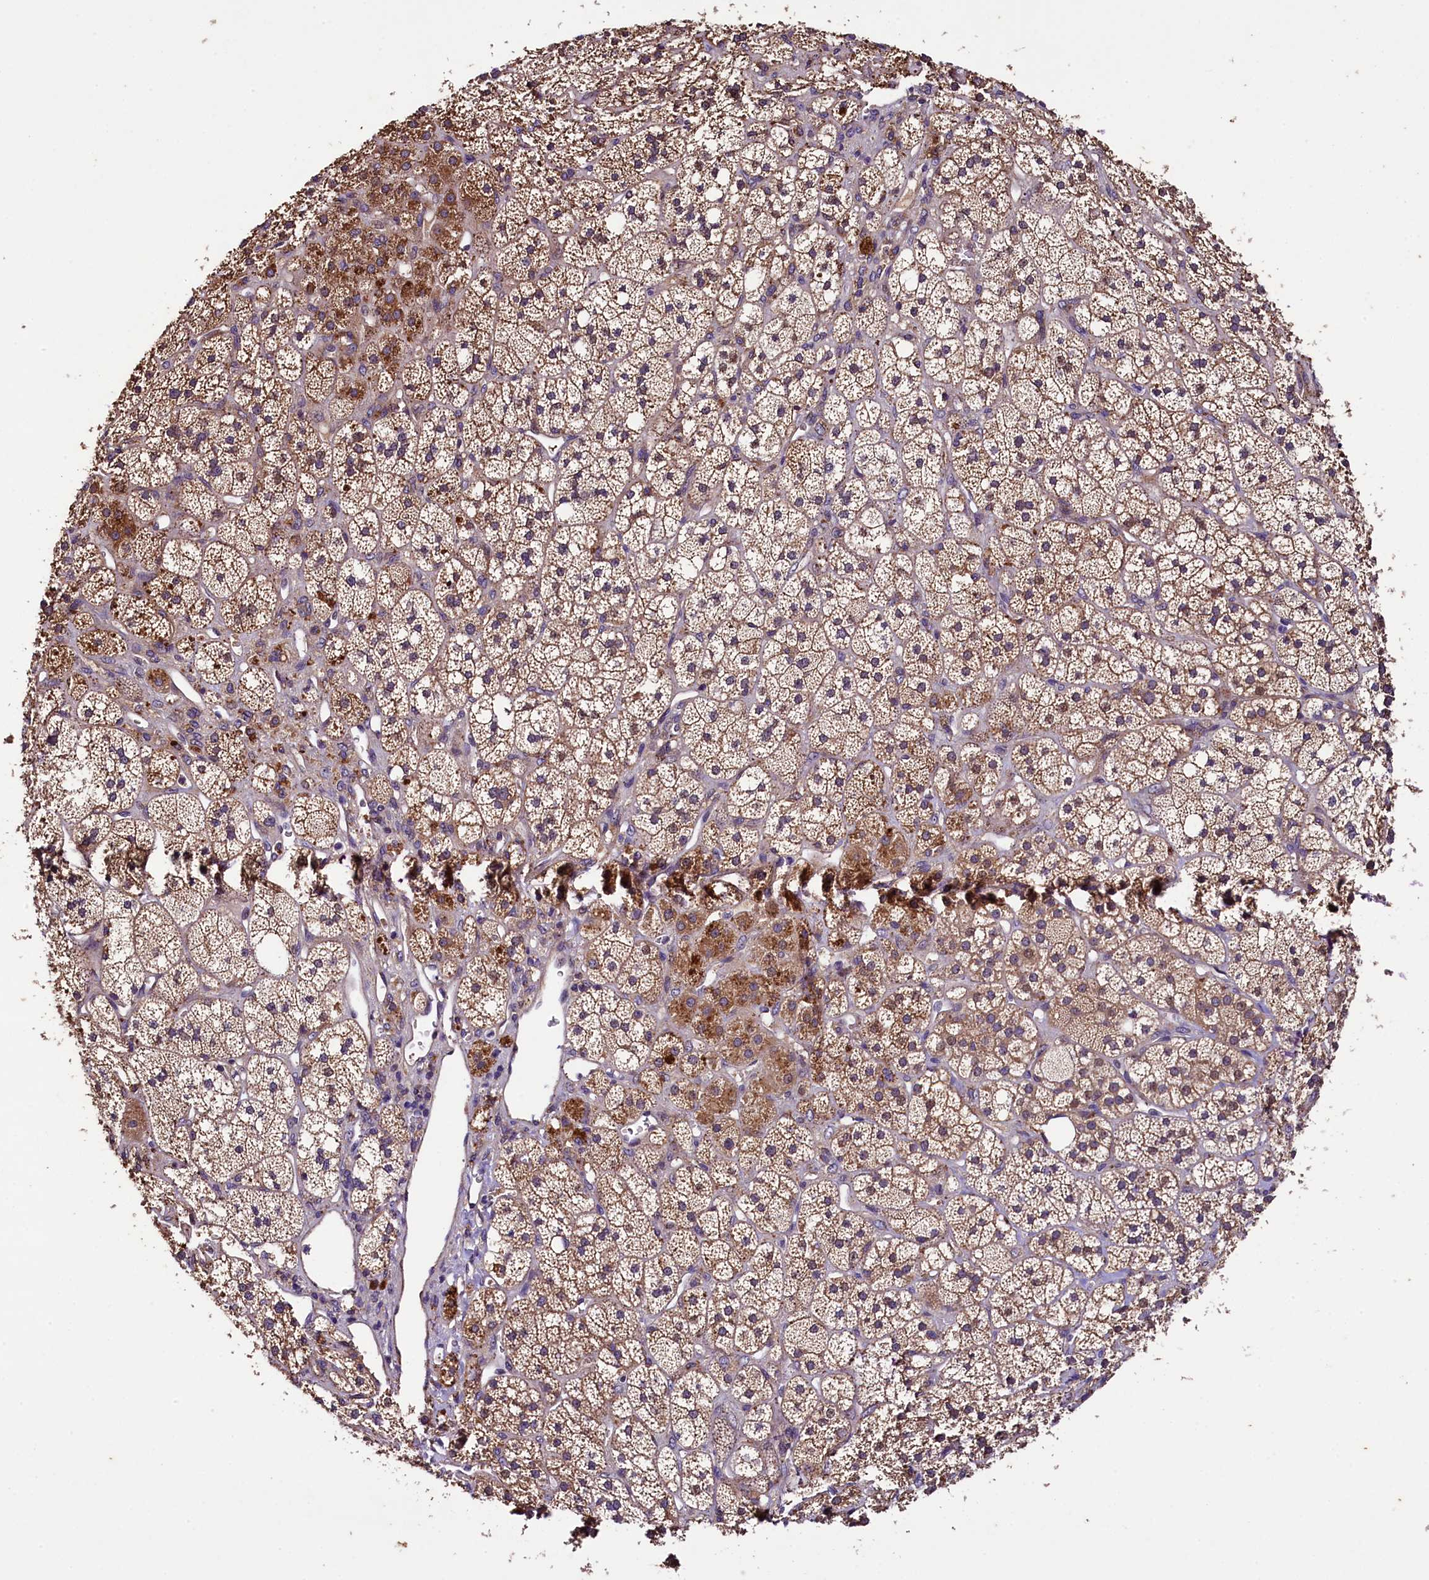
{"staining": {"intensity": "moderate", "quantity": "25%-75%", "location": "cytoplasmic/membranous"}, "tissue": "adrenal gland", "cell_type": "Glandular cells", "image_type": "normal", "snomed": [{"axis": "morphology", "description": "Normal tissue, NOS"}, {"axis": "topography", "description": "Adrenal gland"}], "caption": "Moderate cytoplasmic/membranous positivity for a protein is seen in approximately 25%-75% of glandular cells of benign adrenal gland using immunohistochemistry (IHC).", "gene": "PLXNB1", "patient": {"sex": "male", "age": 61}}